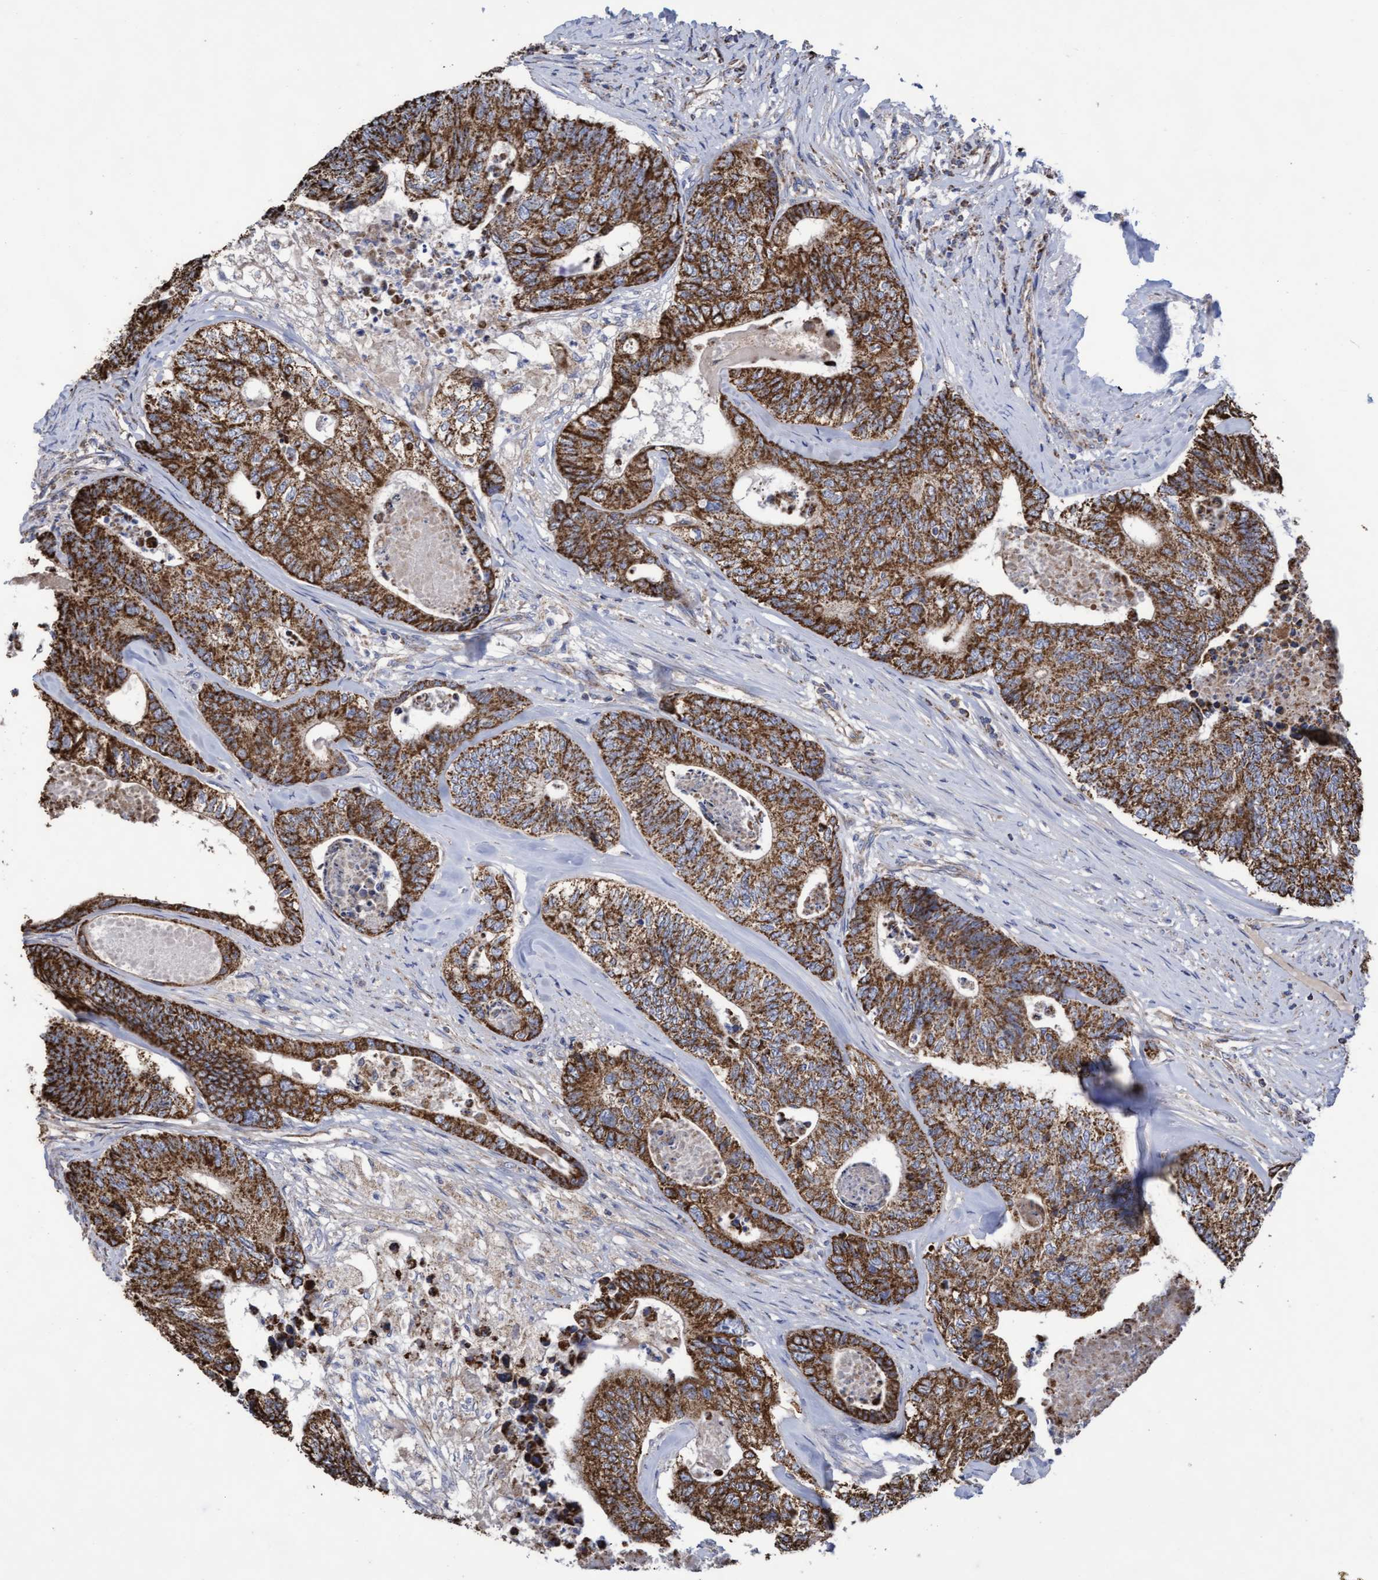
{"staining": {"intensity": "strong", "quantity": ">75%", "location": "cytoplasmic/membranous"}, "tissue": "colorectal cancer", "cell_type": "Tumor cells", "image_type": "cancer", "snomed": [{"axis": "morphology", "description": "Adenocarcinoma, NOS"}, {"axis": "topography", "description": "Colon"}], "caption": "An image showing strong cytoplasmic/membranous positivity in approximately >75% of tumor cells in colorectal adenocarcinoma, as visualized by brown immunohistochemical staining.", "gene": "COBL", "patient": {"sex": "female", "age": 67}}